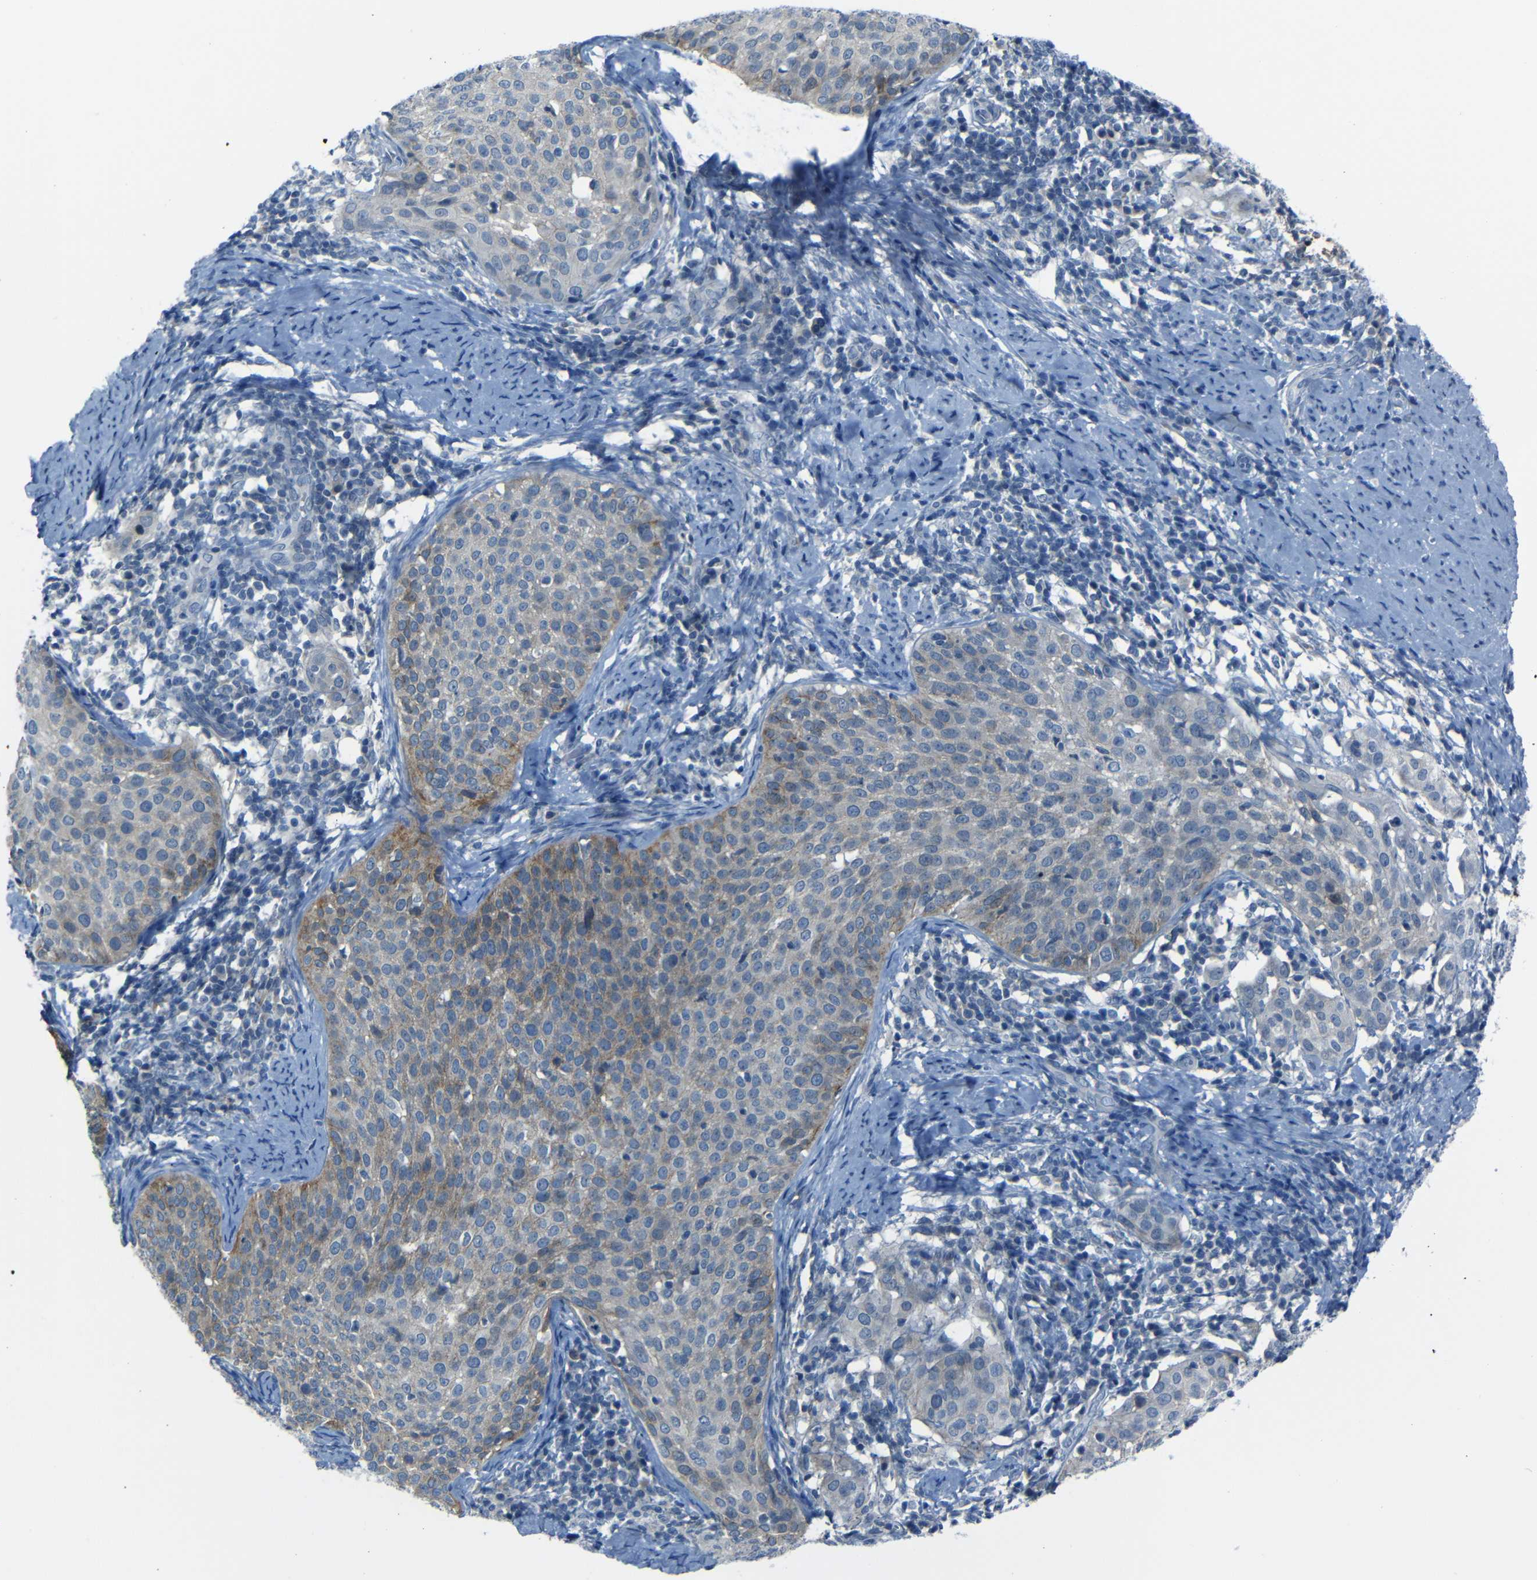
{"staining": {"intensity": "moderate", "quantity": ">75%", "location": "cytoplasmic/membranous"}, "tissue": "cervical cancer", "cell_type": "Tumor cells", "image_type": "cancer", "snomed": [{"axis": "morphology", "description": "Squamous cell carcinoma, NOS"}, {"axis": "topography", "description": "Cervix"}], "caption": "Protein analysis of cervical cancer tissue exhibits moderate cytoplasmic/membranous staining in about >75% of tumor cells. The protein is shown in brown color, while the nuclei are stained blue.", "gene": "ANK3", "patient": {"sex": "female", "age": 51}}